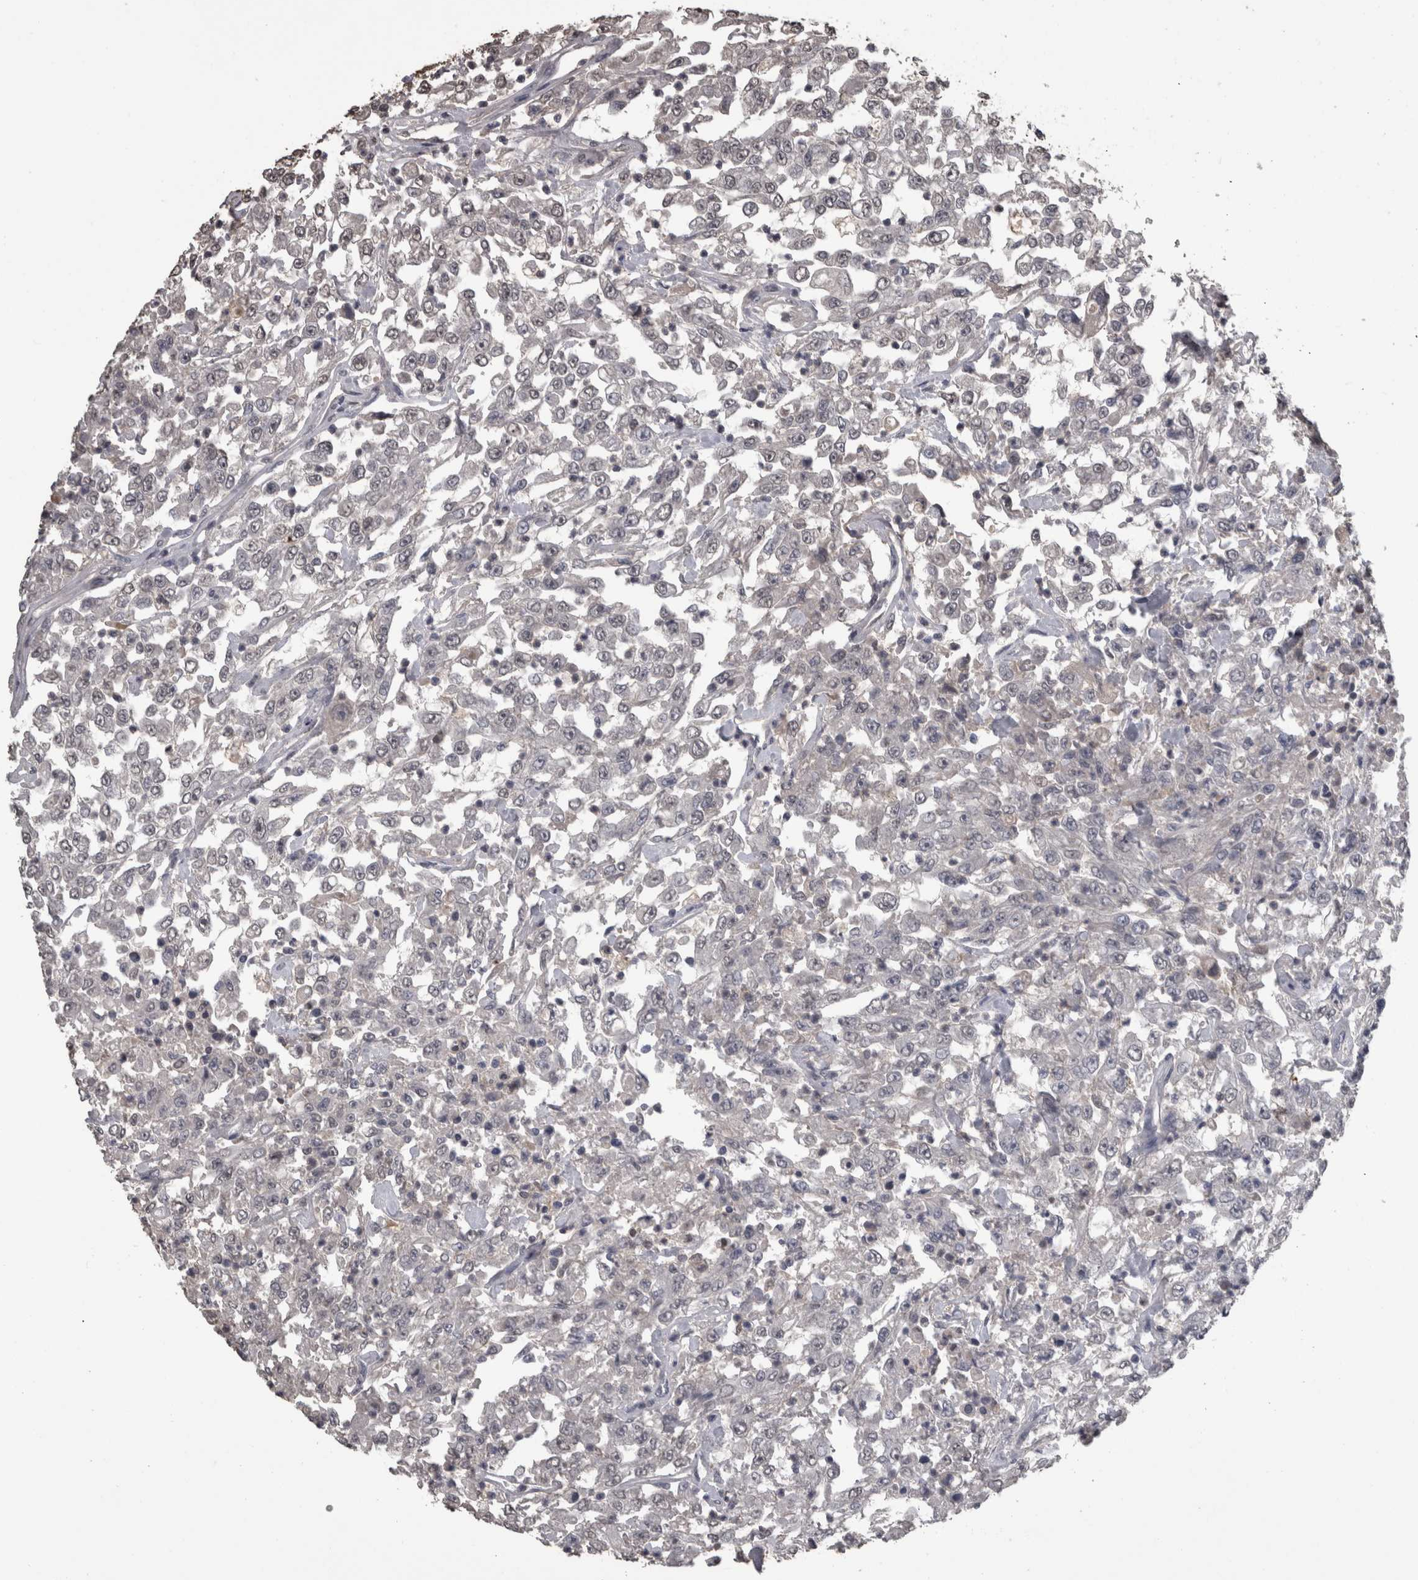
{"staining": {"intensity": "negative", "quantity": "none", "location": "none"}, "tissue": "urothelial cancer", "cell_type": "Tumor cells", "image_type": "cancer", "snomed": [{"axis": "morphology", "description": "Urothelial carcinoma, High grade"}, {"axis": "topography", "description": "Urinary bladder"}], "caption": "This is an immunohistochemistry photomicrograph of human high-grade urothelial carcinoma. There is no positivity in tumor cells.", "gene": "PIK3AP1", "patient": {"sex": "male", "age": 46}}